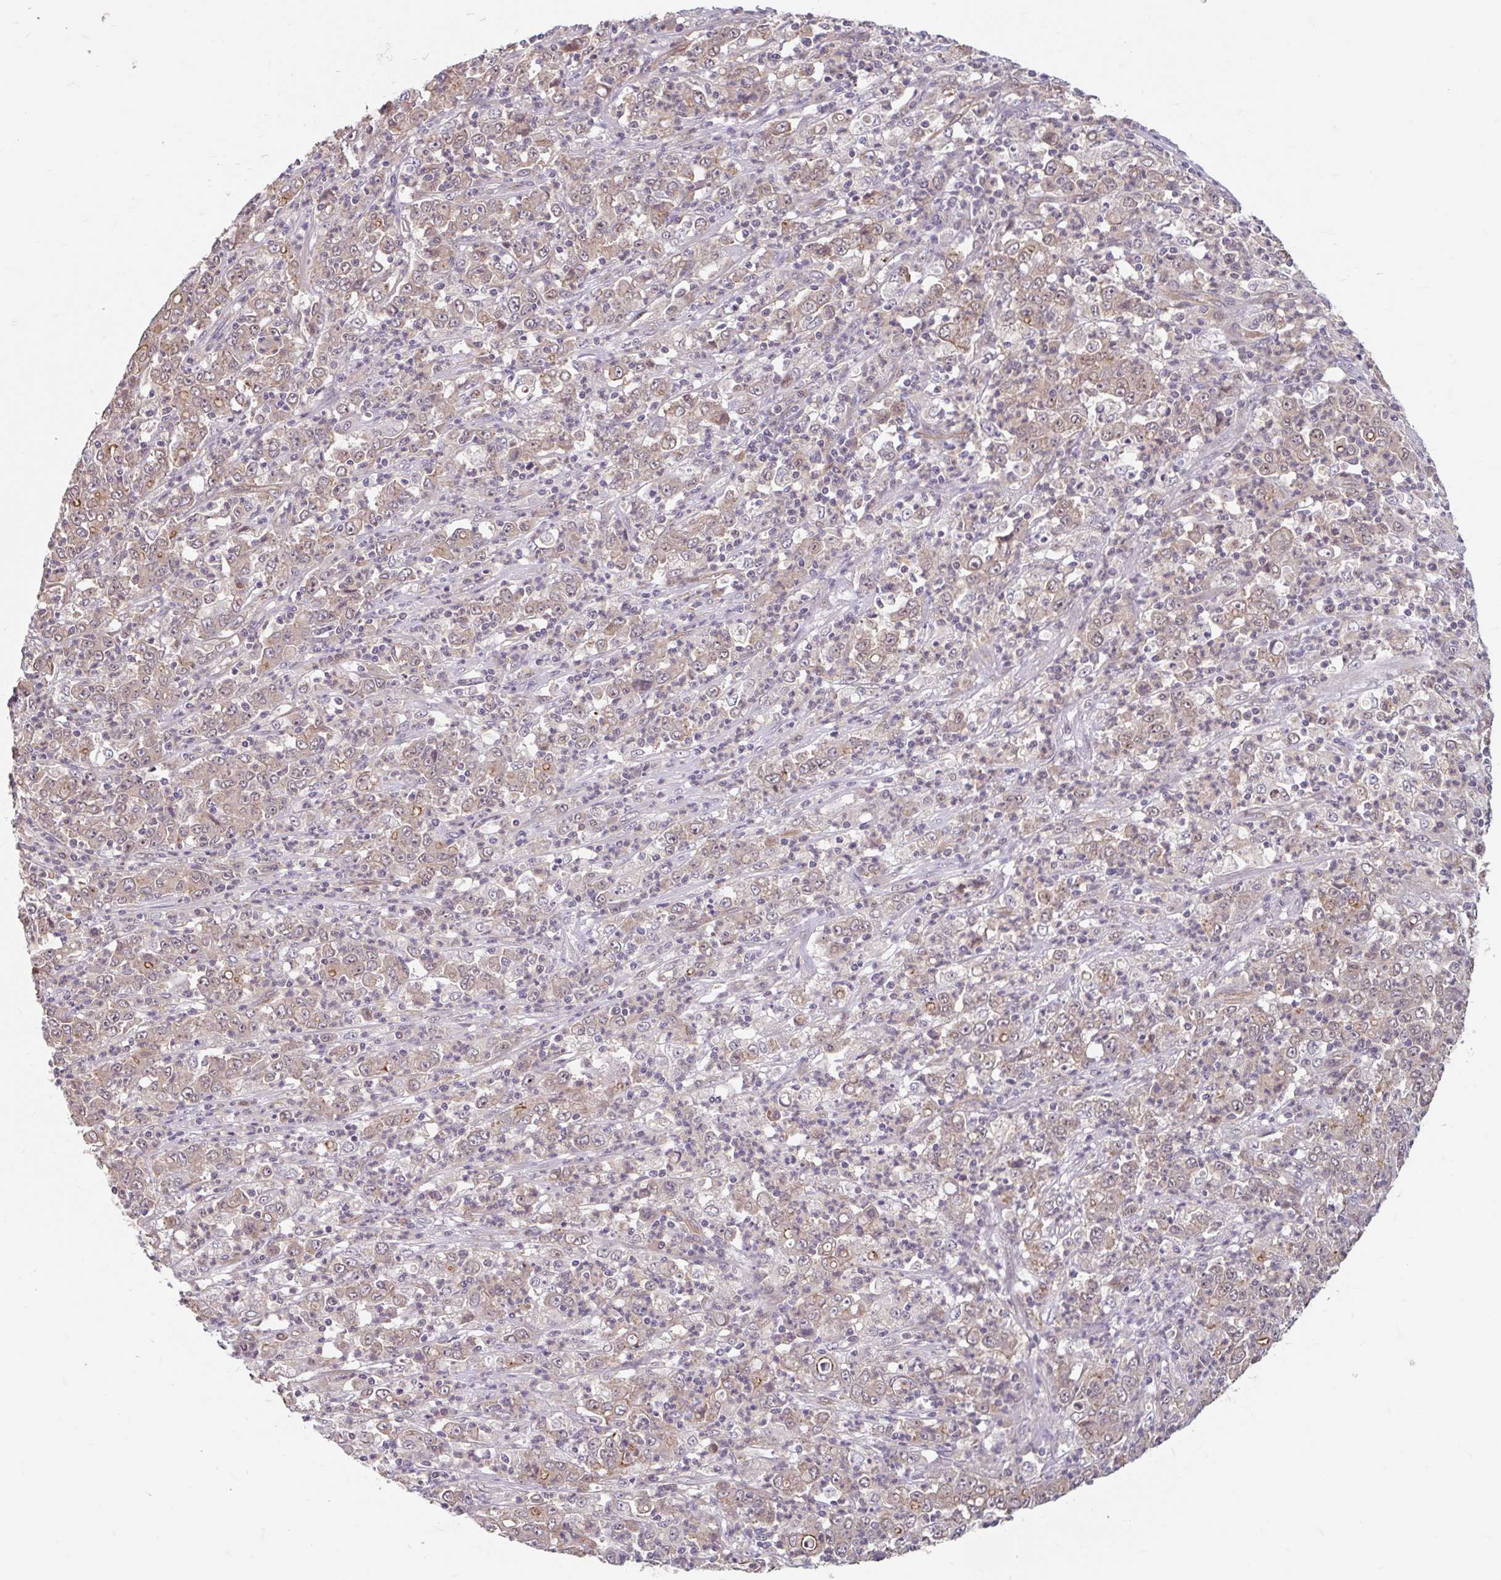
{"staining": {"intensity": "moderate", "quantity": "<25%", "location": "cytoplasmic/membranous"}, "tissue": "stomach cancer", "cell_type": "Tumor cells", "image_type": "cancer", "snomed": [{"axis": "morphology", "description": "Adenocarcinoma, NOS"}, {"axis": "topography", "description": "Stomach, lower"}], "caption": "A photomicrograph of human stomach cancer stained for a protein exhibits moderate cytoplasmic/membranous brown staining in tumor cells.", "gene": "STYXL1", "patient": {"sex": "female", "age": 71}}